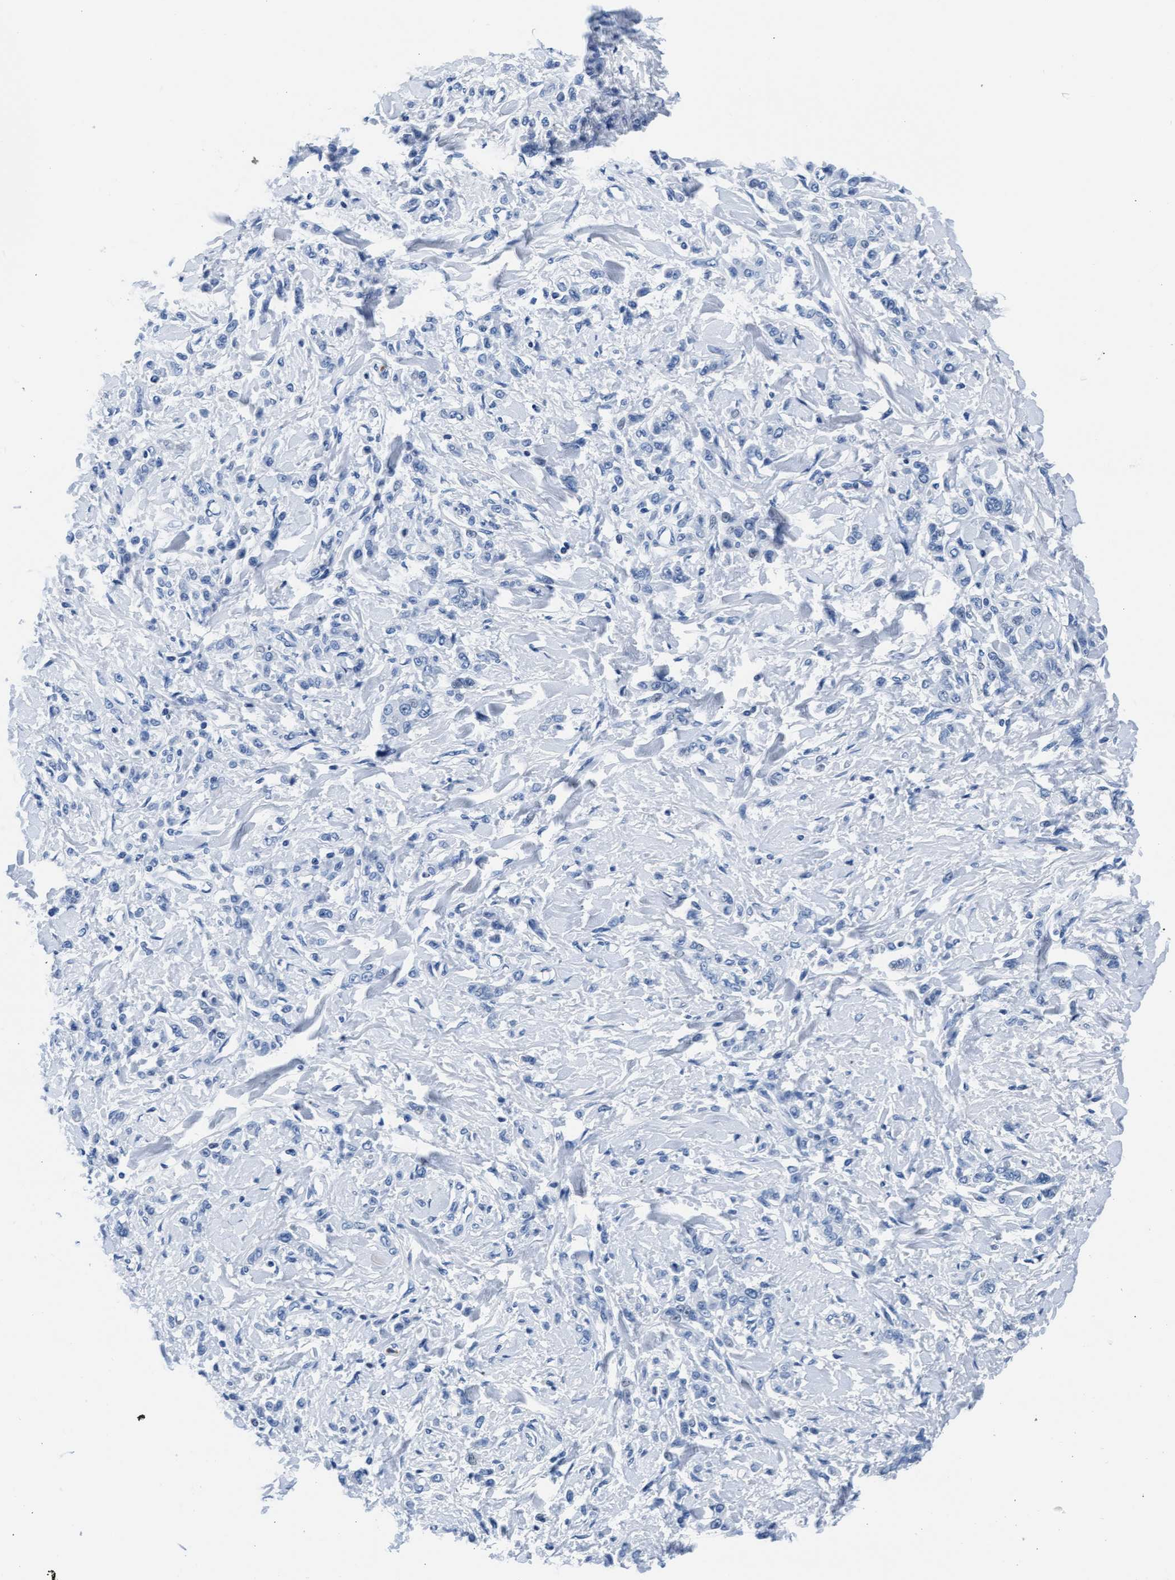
{"staining": {"intensity": "negative", "quantity": "none", "location": "none"}, "tissue": "stomach cancer", "cell_type": "Tumor cells", "image_type": "cancer", "snomed": [{"axis": "morphology", "description": "Normal tissue, NOS"}, {"axis": "morphology", "description": "Adenocarcinoma, NOS"}, {"axis": "topography", "description": "Stomach"}], "caption": "High magnification brightfield microscopy of stomach adenocarcinoma stained with DAB (3,3'-diaminobenzidine) (brown) and counterstained with hematoxylin (blue): tumor cells show no significant positivity. (Brightfield microscopy of DAB (3,3'-diaminobenzidine) immunohistochemistry at high magnification).", "gene": "MMP8", "patient": {"sex": "male", "age": 82}}